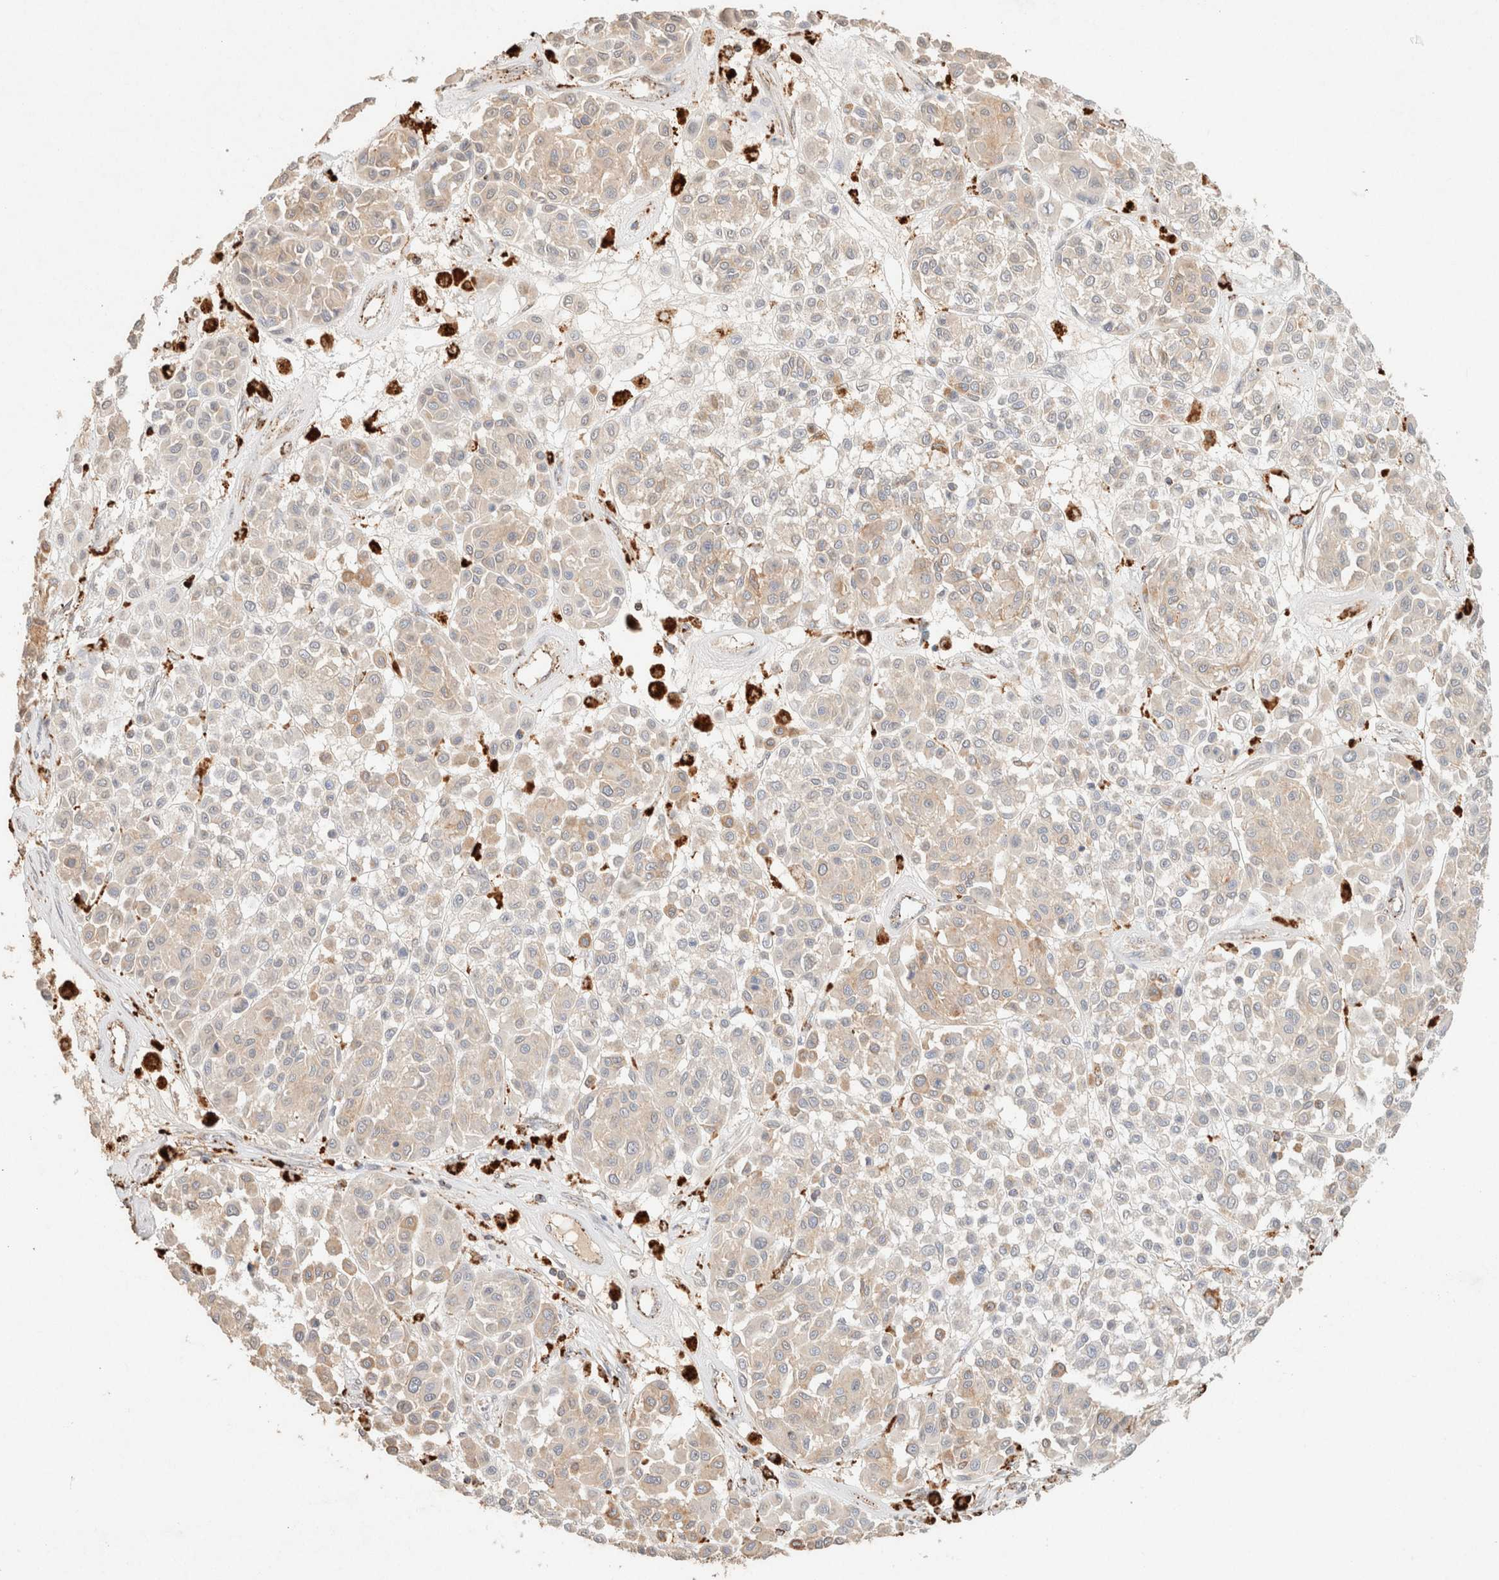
{"staining": {"intensity": "weak", "quantity": "<25%", "location": "cytoplasmic/membranous"}, "tissue": "melanoma", "cell_type": "Tumor cells", "image_type": "cancer", "snomed": [{"axis": "morphology", "description": "Malignant melanoma, Metastatic site"}, {"axis": "topography", "description": "Soft tissue"}], "caption": "DAB (3,3'-diaminobenzidine) immunohistochemical staining of human melanoma reveals no significant expression in tumor cells.", "gene": "CTSC", "patient": {"sex": "male", "age": 41}}